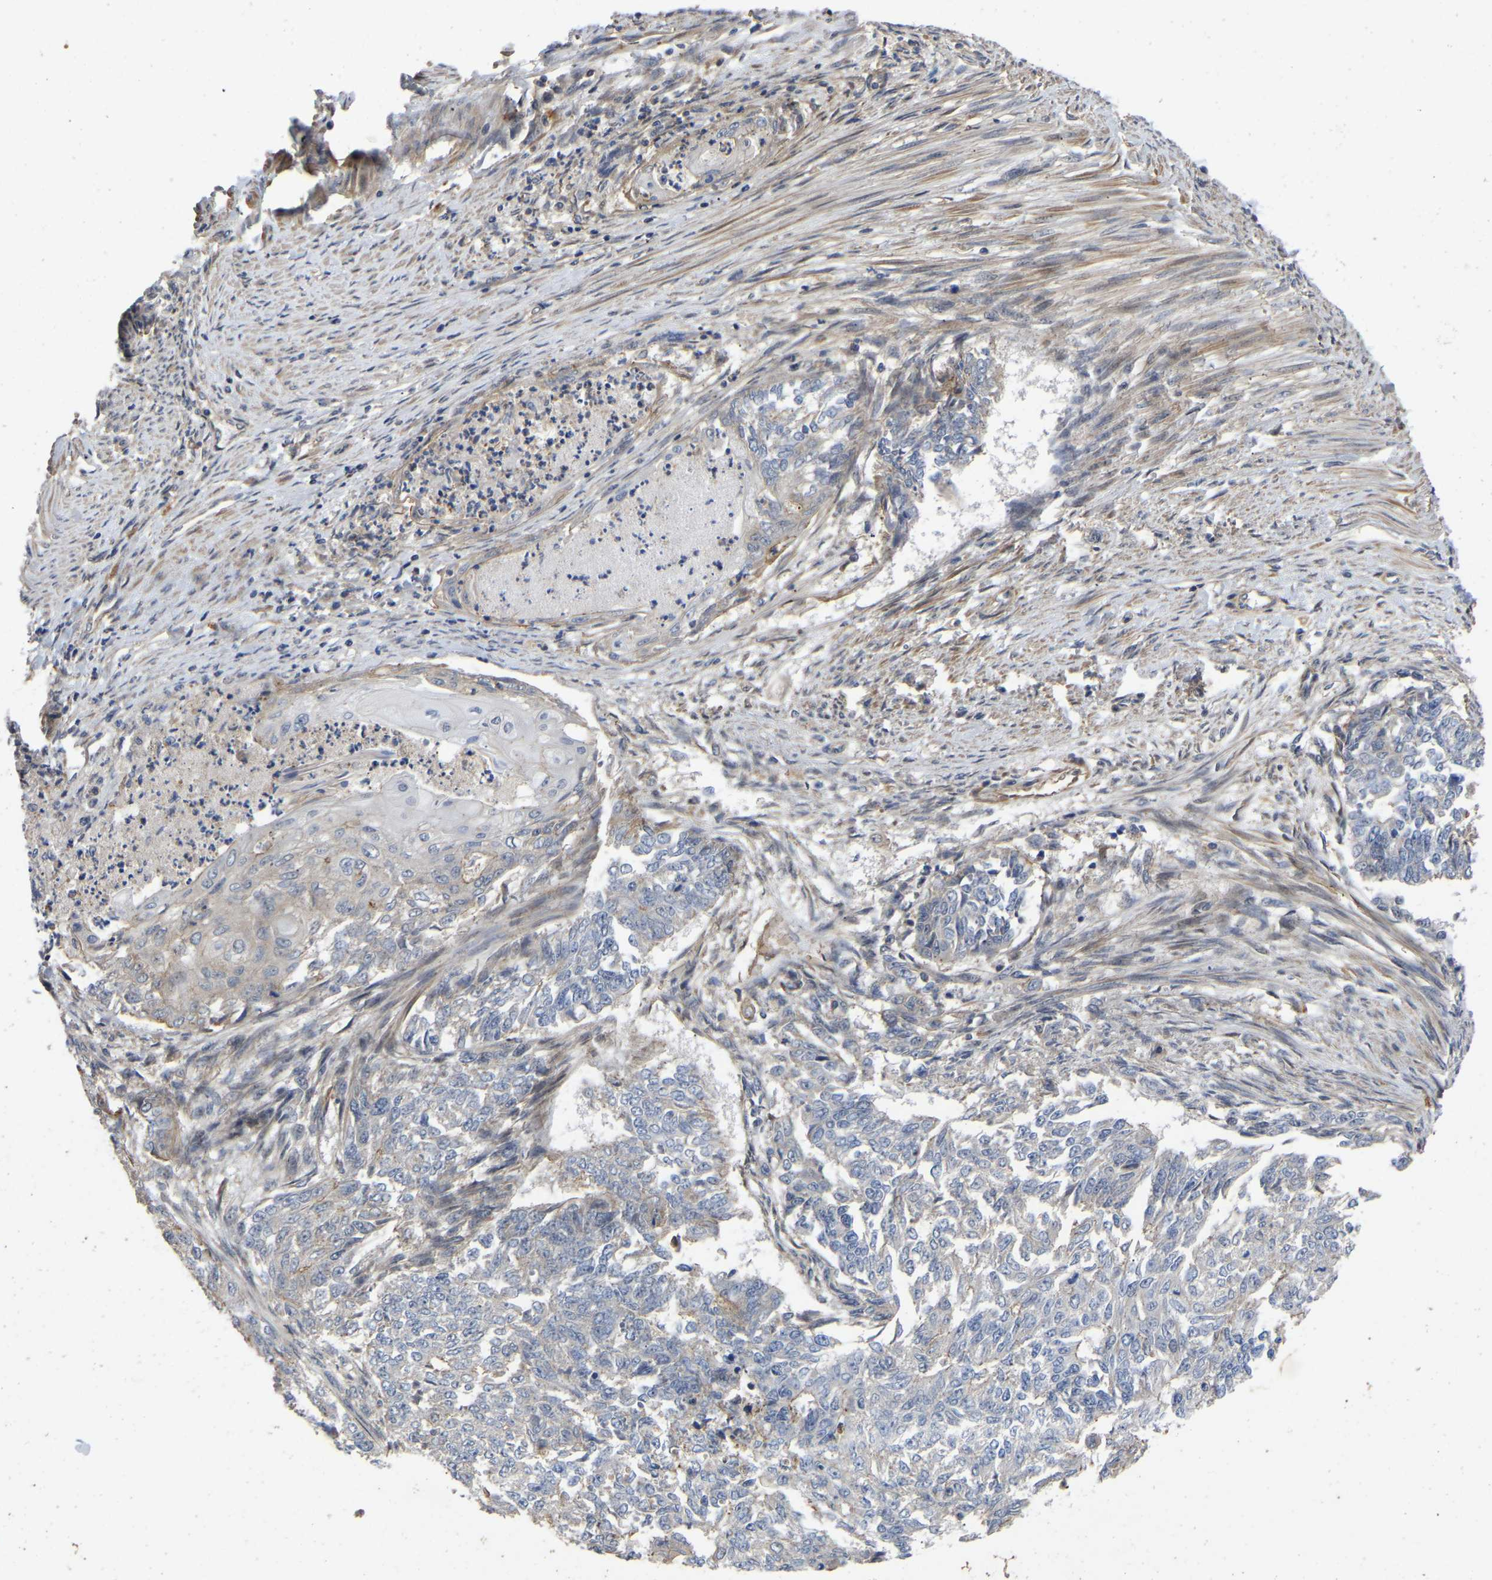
{"staining": {"intensity": "negative", "quantity": "none", "location": "none"}, "tissue": "endometrial cancer", "cell_type": "Tumor cells", "image_type": "cancer", "snomed": [{"axis": "morphology", "description": "Adenocarcinoma, NOS"}, {"axis": "topography", "description": "Endometrium"}], "caption": "This is an immunohistochemistry (IHC) histopathology image of human endometrial cancer. There is no positivity in tumor cells.", "gene": "PRDM14", "patient": {"sex": "female", "age": 32}}